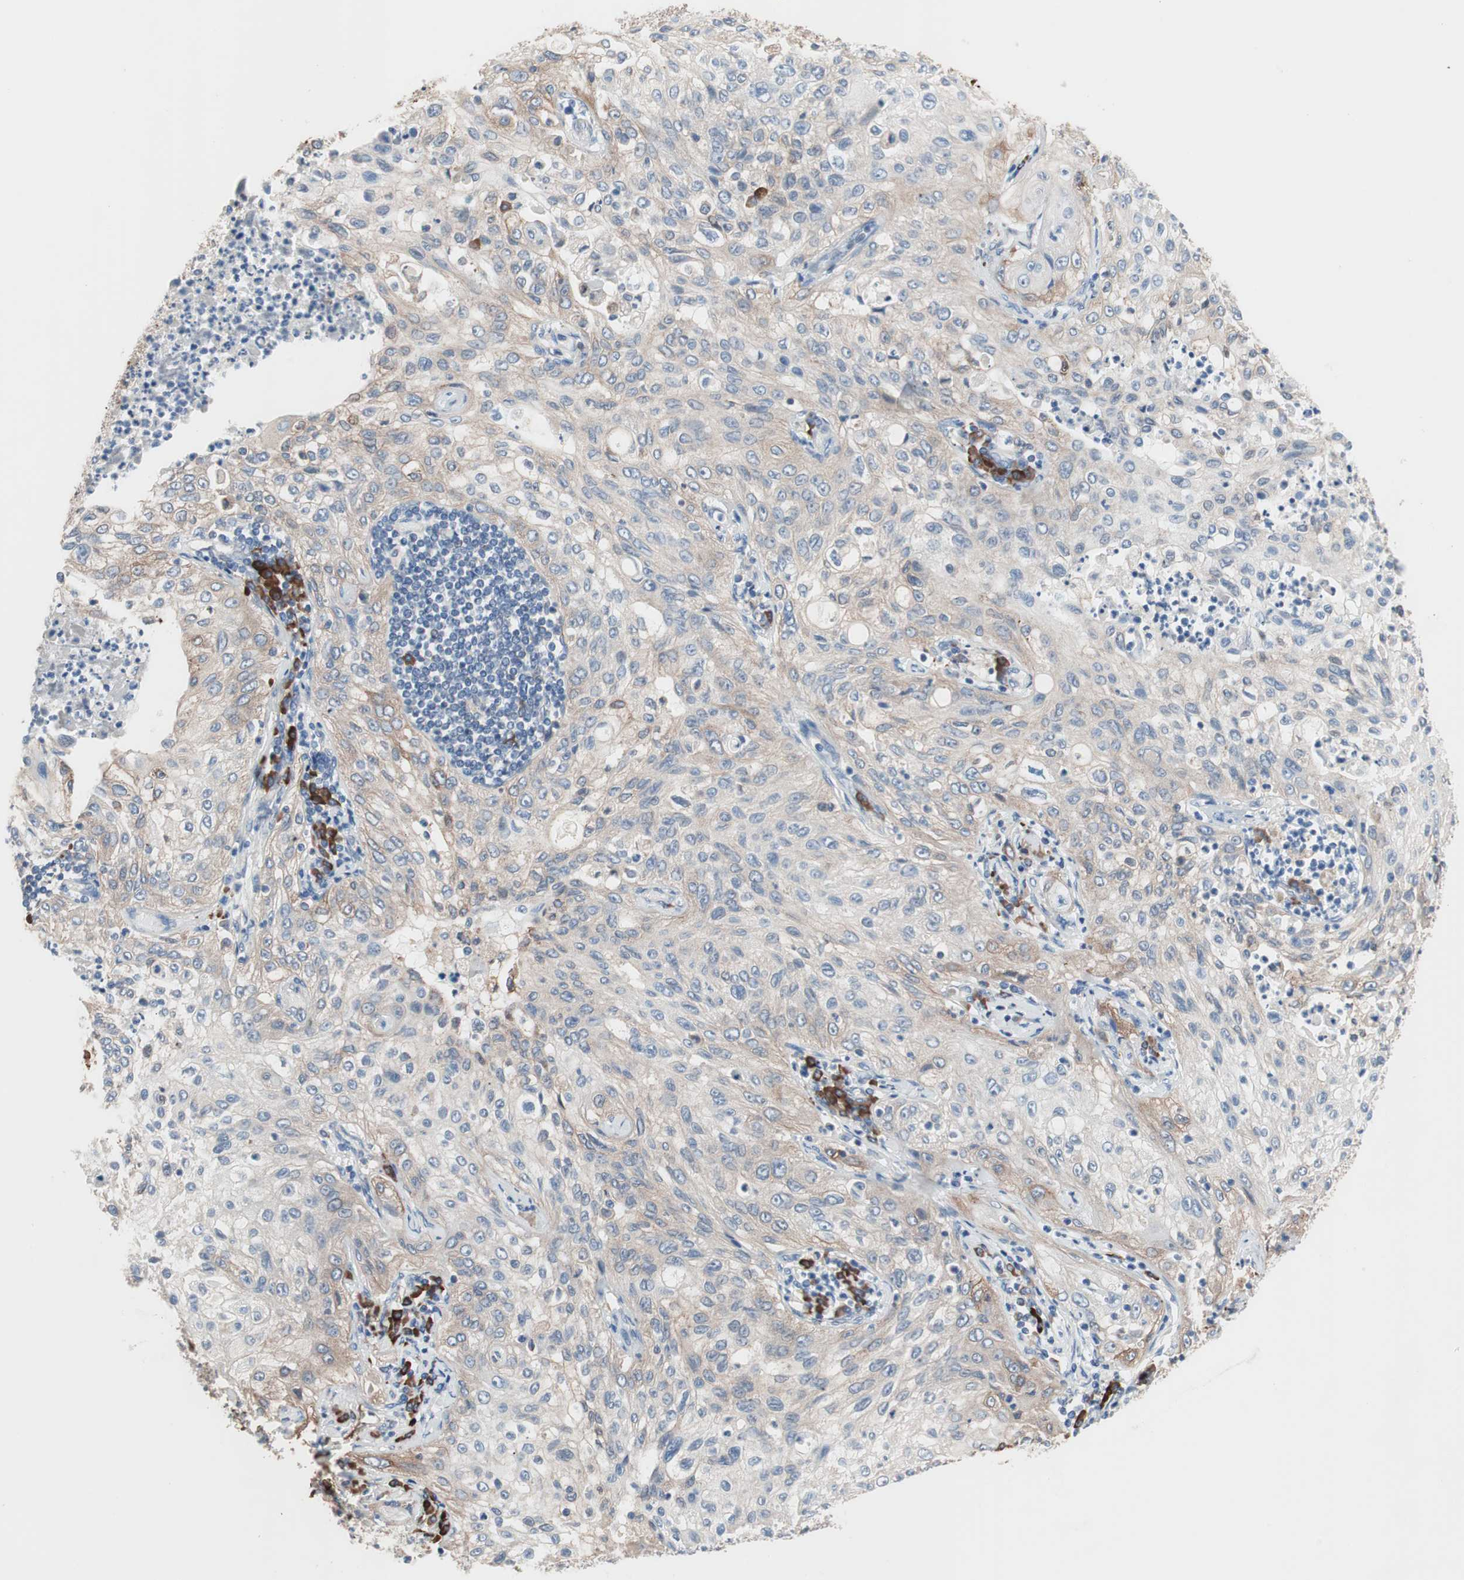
{"staining": {"intensity": "weak", "quantity": "25%-75%", "location": "cytoplasmic/membranous"}, "tissue": "lung cancer", "cell_type": "Tumor cells", "image_type": "cancer", "snomed": [{"axis": "morphology", "description": "Inflammation, NOS"}, {"axis": "morphology", "description": "Squamous cell carcinoma, NOS"}, {"axis": "topography", "description": "Lymph node"}, {"axis": "topography", "description": "Soft tissue"}, {"axis": "topography", "description": "Lung"}], "caption": "Approximately 25%-75% of tumor cells in lung squamous cell carcinoma demonstrate weak cytoplasmic/membranous protein expression as visualized by brown immunohistochemical staining.", "gene": "SLC27A4", "patient": {"sex": "male", "age": 66}}